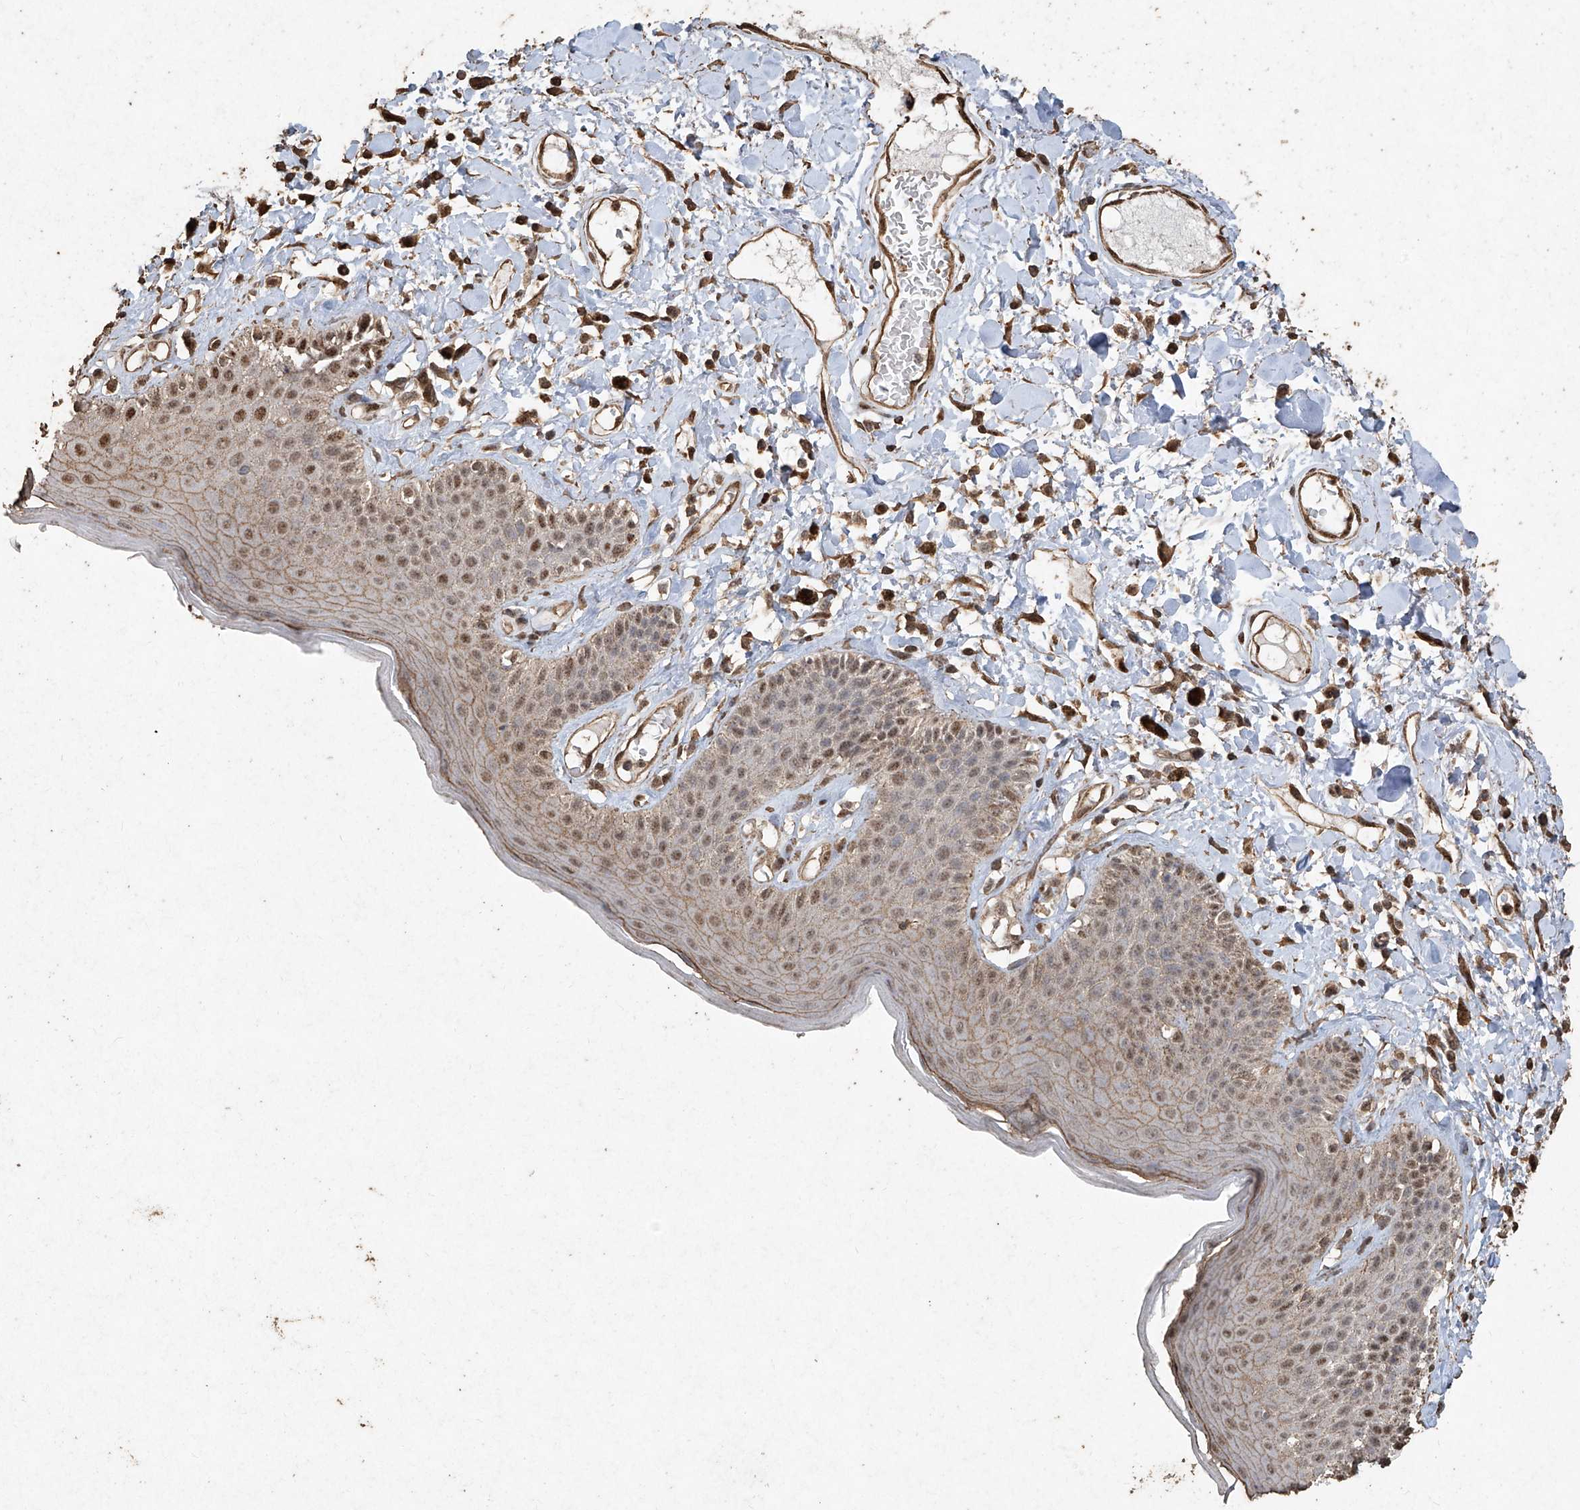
{"staining": {"intensity": "moderate", "quantity": "25%-75%", "location": "nuclear"}, "tissue": "skin", "cell_type": "Epidermal cells", "image_type": "normal", "snomed": [{"axis": "morphology", "description": "Normal tissue, NOS"}, {"axis": "topography", "description": "Anal"}], "caption": "A brown stain labels moderate nuclear expression of a protein in epidermal cells of unremarkable human skin. (DAB (3,3'-diaminobenzidine) IHC, brown staining for protein, blue staining for nuclei).", "gene": "ERBB3", "patient": {"sex": "female", "age": 78}}